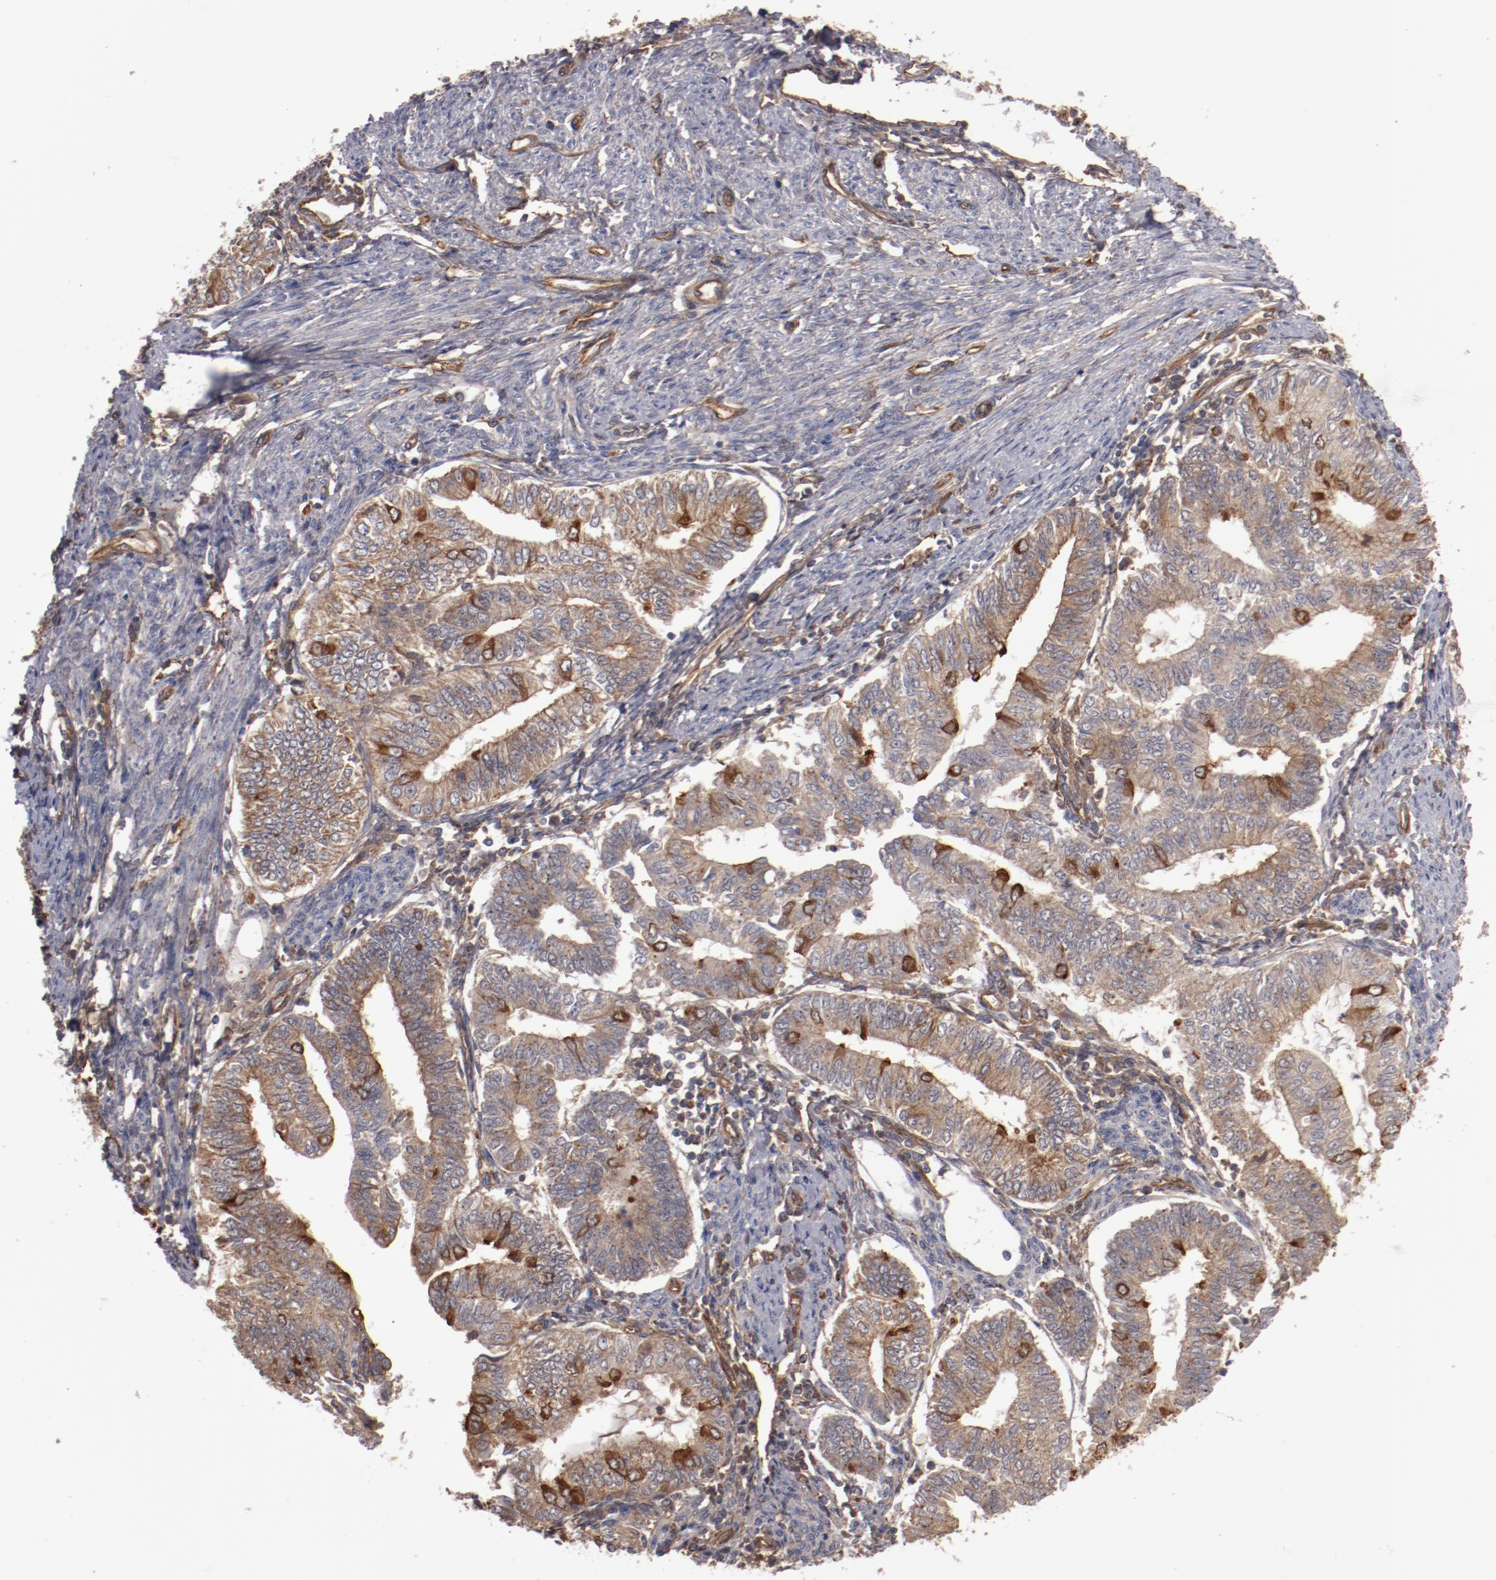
{"staining": {"intensity": "moderate", "quantity": ">75%", "location": "cytoplasmic/membranous"}, "tissue": "endometrial cancer", "cell_type": "Tumor cells", "image_type": "cancer", "snomed": [{"axis": "morphology", "description": "Adenocarcinoma, NOS"}, {"axis": "topography", "description": "Endometrium"}], "caption": "Immunohistochemical staining of endometrial cancer exhibits medium levels of moderate cytoplasmic/membranous positivity in approximately >75% of tumor cells.", "gene": "DNAAF2", "patient": {"sex": "female", "age": 66}}